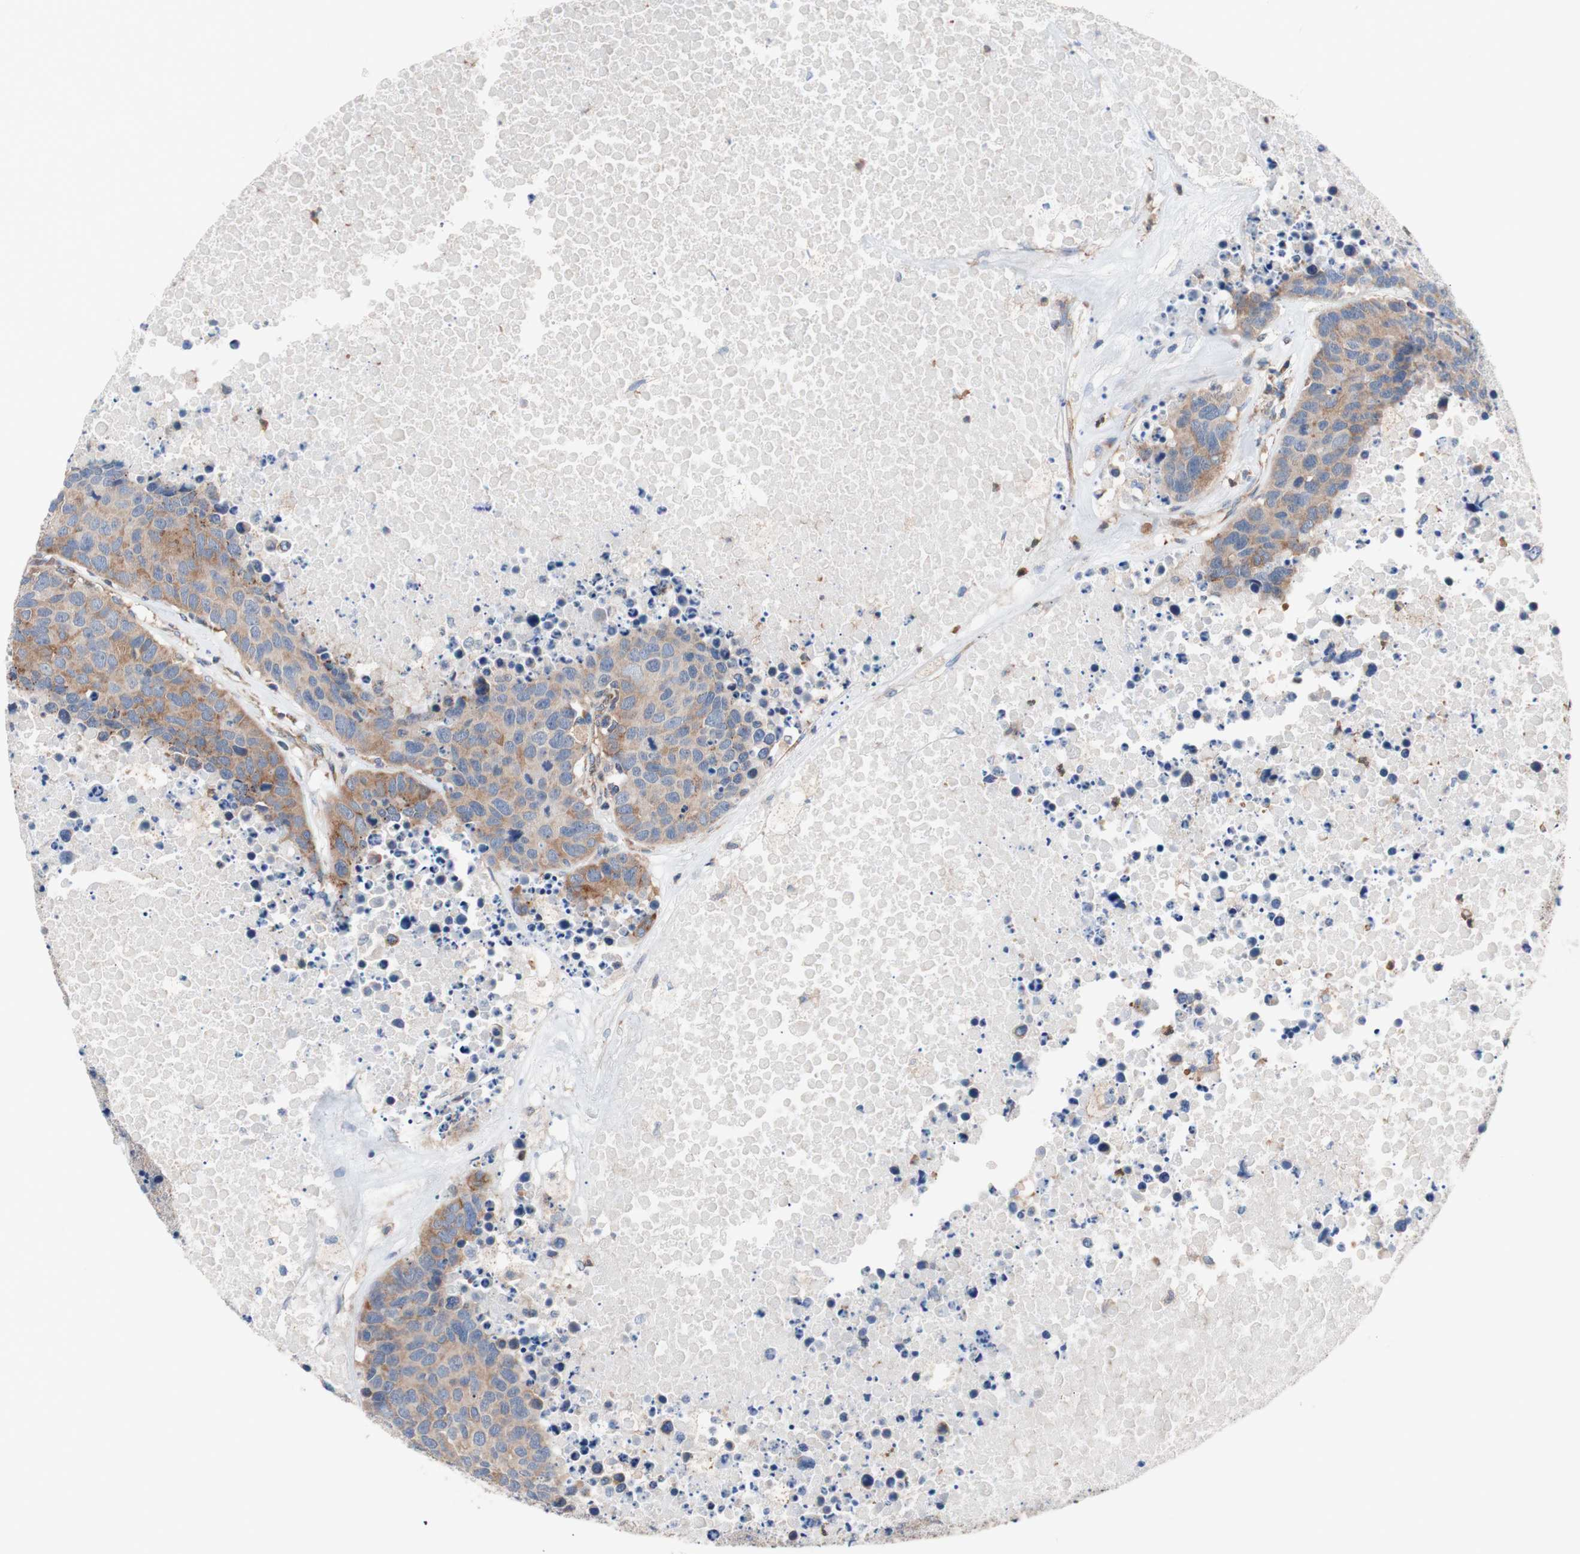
{"staining": {"intensity": "weak", "quantity": ">75%", "location": "cytoplasmic/membranous"}, "tissue": "carcinoid", "cell_type": "Tumor cells", "image_type": "cancer", "snomed": [{"axis": "morphology", "description": "Carcinoid, malignant, NOS"}, {"axis": "topography", "description": "Lung"}], "caption": "Tumor cells display weak cytoplasmic/membranous positivity in about >75% of cells in carcinoid. (Stains: DAB in brown, nuclei in blue, Microscopy: brightfield microscopy at high magnification).", "gene": "FMR1", "patient": {"sex": "male", "age": 60}}